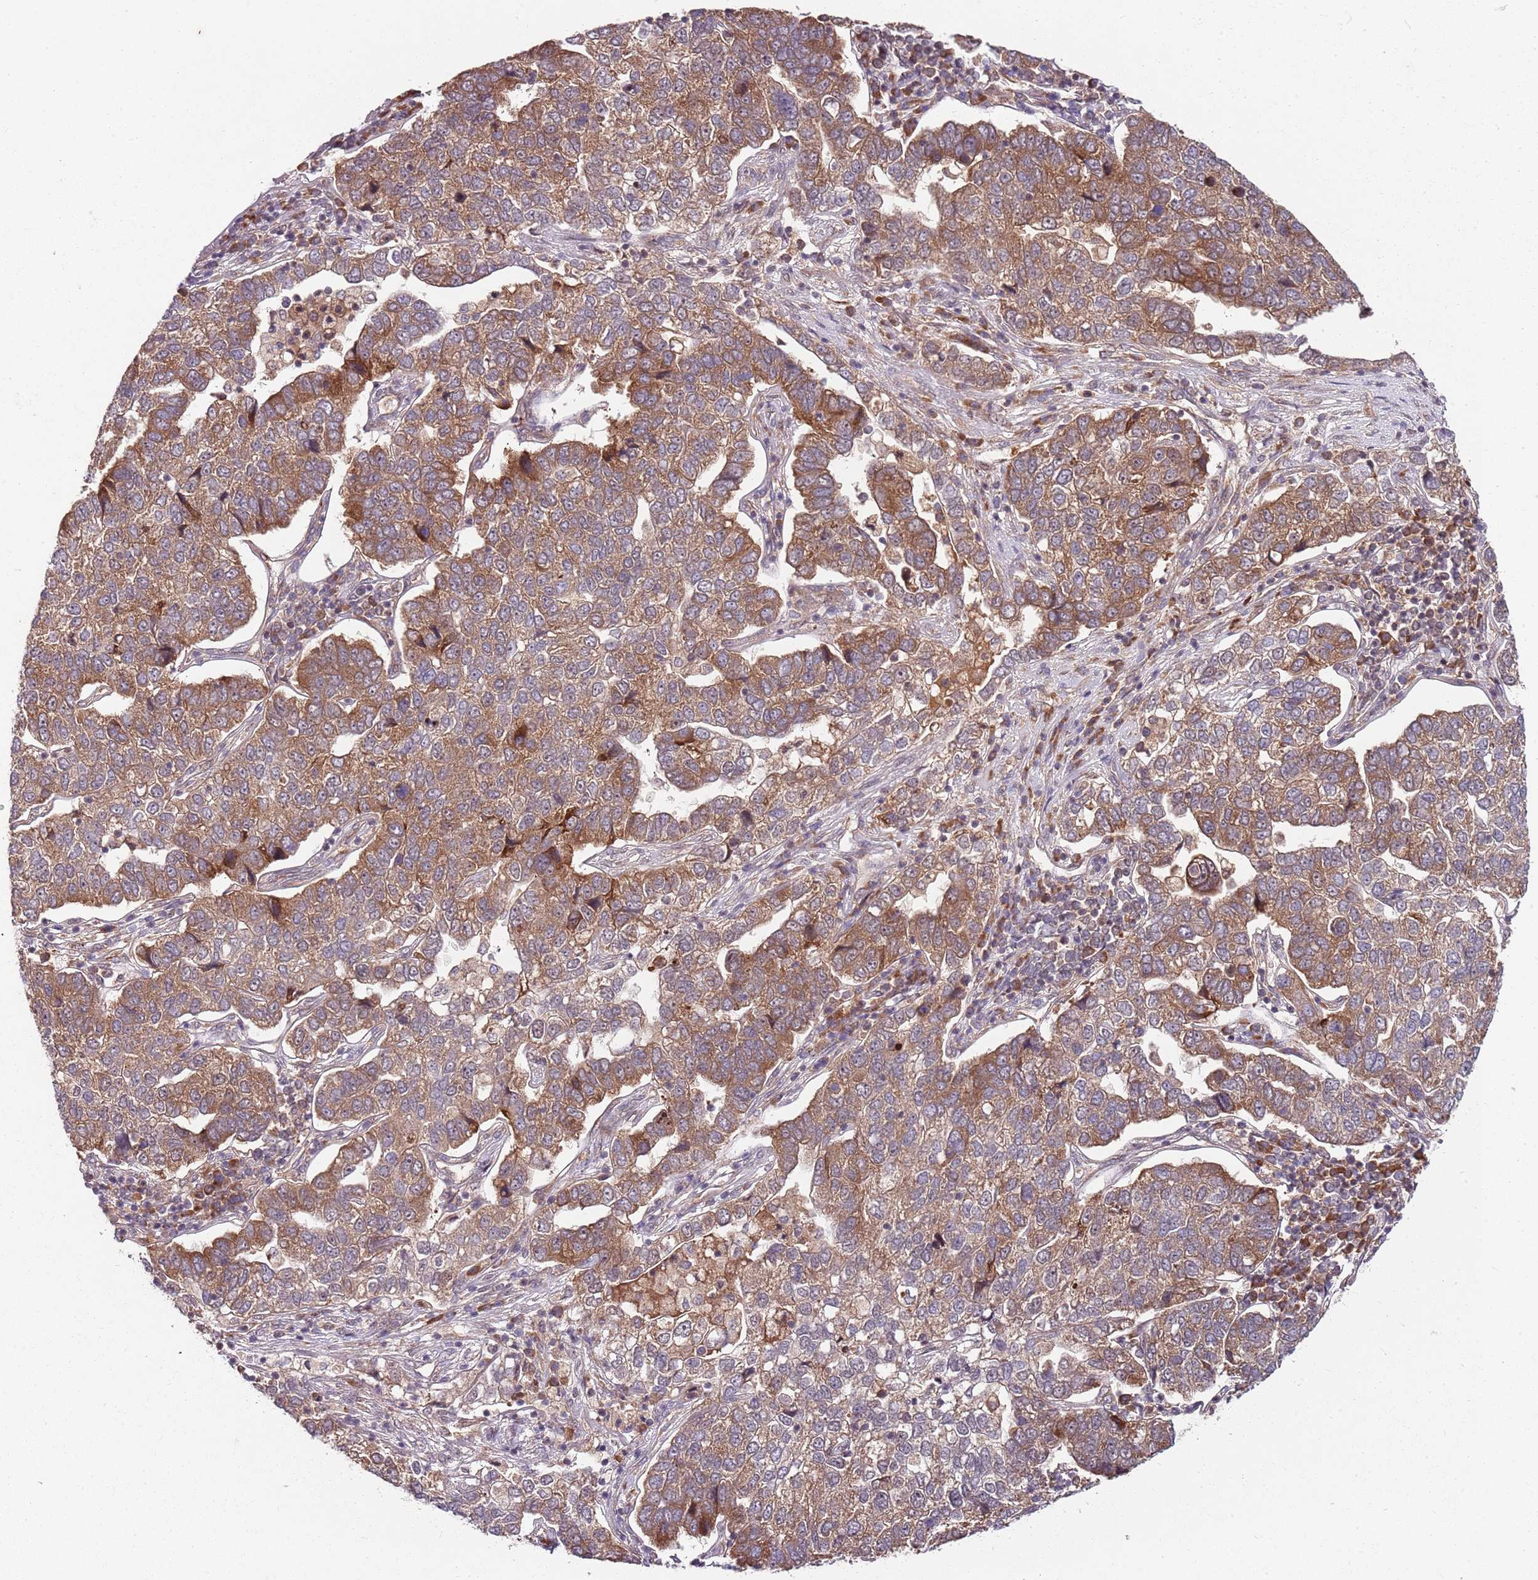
{"staining": {"intensity": "moderate", "quantity": ">75%", "location": "cytoplasmic/membranous"}, "tissue": "pancreatic cancer", "cell_type": "Tumor cells", "image_type": "cancer", "snomed": [{"axis": "morphology", "description": "Adenocarcinoma, NOS"}, {"axis": "topography", "description": "Pancreas"}], "caption": "A brown stain shows moderate cytoplasmic/membranous staining of a protein in human pancreatic adenocarcinoma tumor cells.", "gene": "FBXL22", "patient": {"sex": "female", "age": 61}}